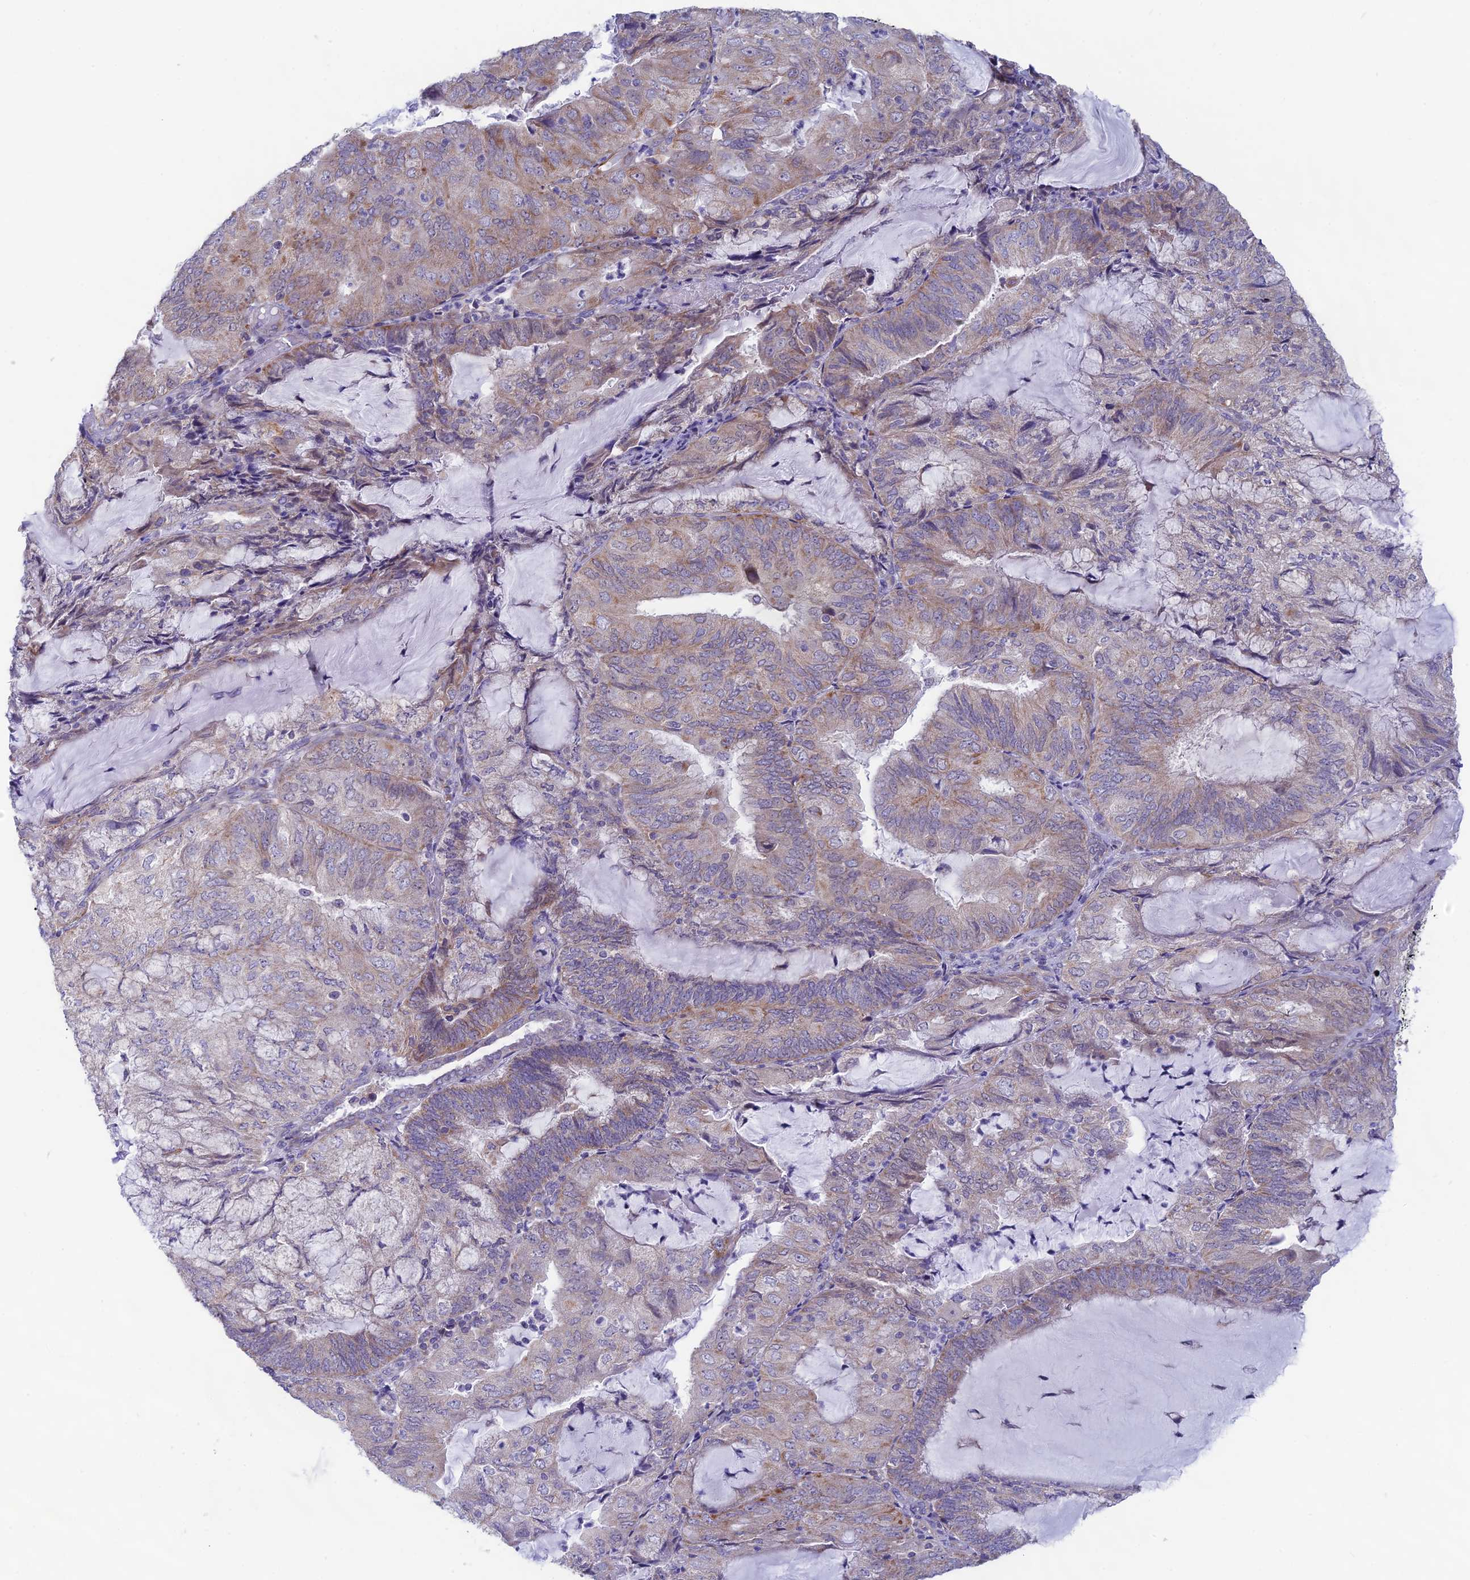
{"staining": {"intensity": "weak", "quantity": "25%-75%", "location": "cytoplasmic/membranous"}, "tissue": "endometrial cancer", "cell_type": "Tumor cells", "image_type": "cancer", "snomed": [{"axis": "morphology", "description": "Adenocarcinoma, NOS"}, {"axis": "topography", "description": "Endometrium"}], "caption": "Protein staining exhibits weak cytoplasmic/membranous positivity in approximately 25%-75% of tumor cells in endometrial cancer (adenocarcinoma).", "gene": "PLAC9", "patient": {"sex": "female", "age": 81}}